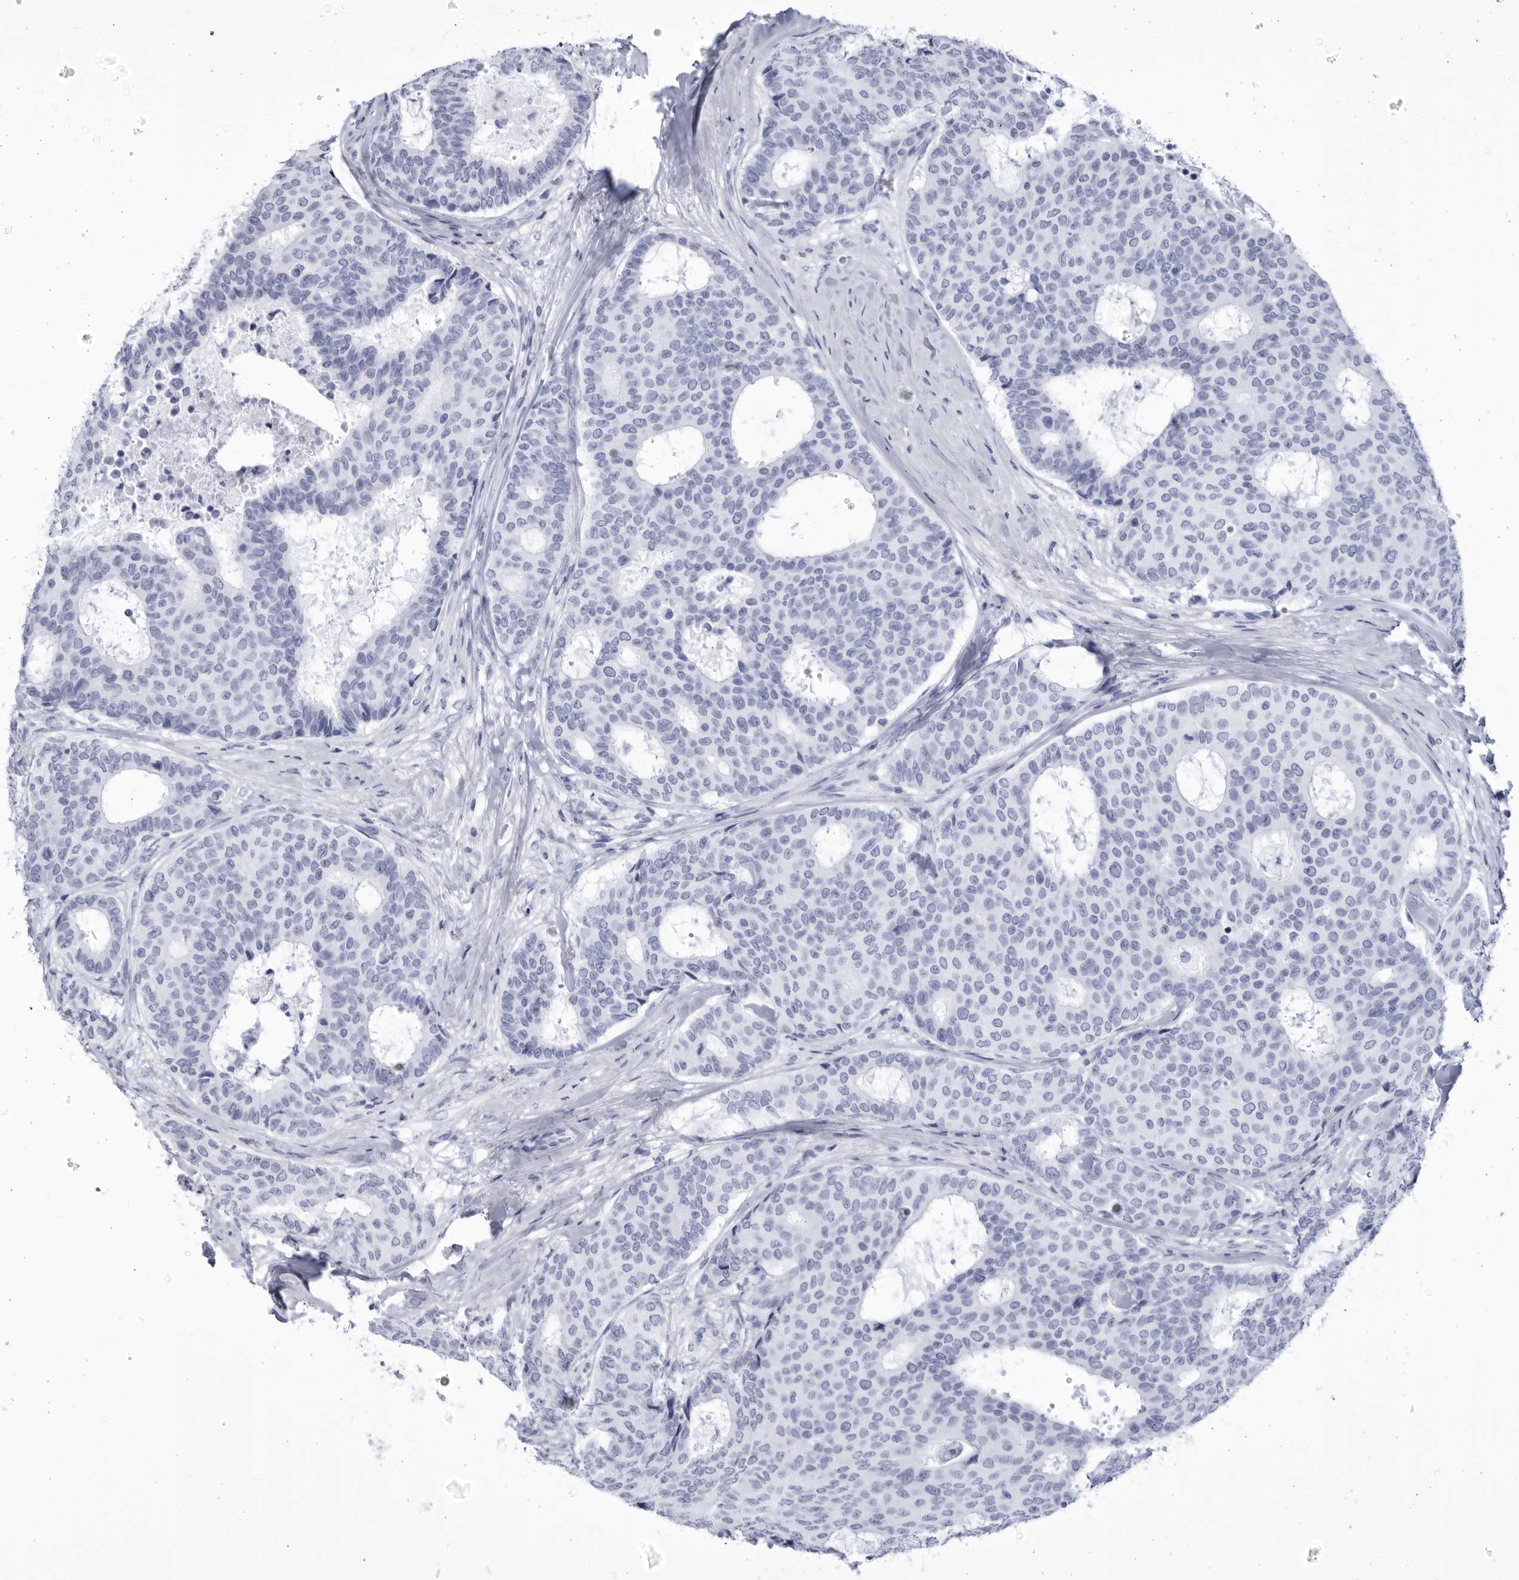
{"staining": {"intensity": "negative", "quantity": "none", "location": "none"}, "tissue": "breast cancer", "cell_type": "Tumor cells", "image_type": "cancer", "snomed": [{"axis": "morphology", "description": "Duct carcinoma"}, {"axis": "topography", "description": "Breast"}], "caption": "Histopathology image shows no significant protein expression in tumor cells of invasive ductal carcinoma (breast).", "gene": "CCDC181", "patient": {"sex": "female", "age": 75}}